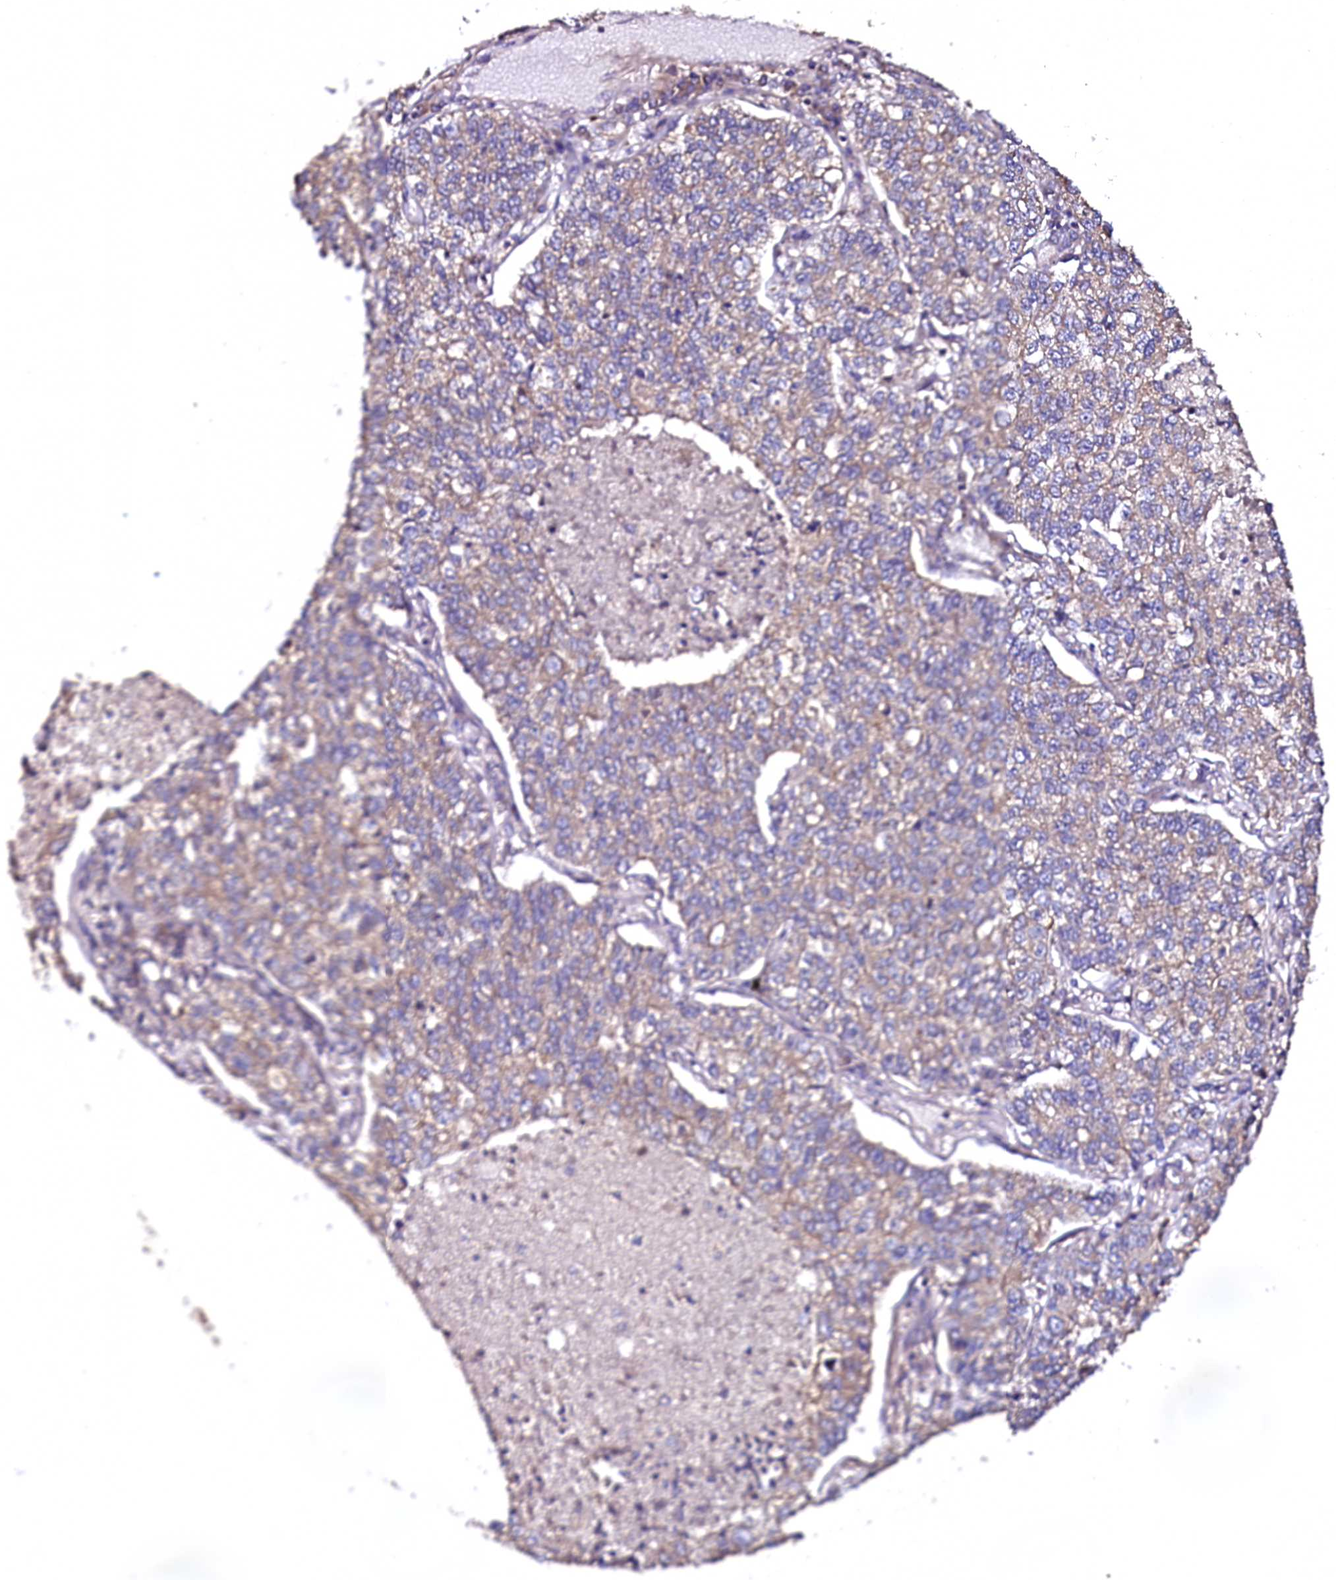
{"staining": {"intensity": "weak", "quantity": "25%-75%", "location": "cytoplasmic/membranous"}, "tissue": "lung cancer", "cell_type": "Tumor cells", "image_type": "cancer", "snomed": [{"axis": "morphology", "description": "Adenocarcinoma, NOS"}, {"axis": "topography", "description": "Lung"}], "caption": "The histopathology image displays immunohistochemical staining of lung adenocarcinoma. There is weak cytoplasmic/membranous staining is appreciated in about 25%-75% of tumor cells. The protein is shown in brown color, while the nuclei are stained blue.", "gene": "APPL2", "patient": {"sex": "male", "age": 49}}